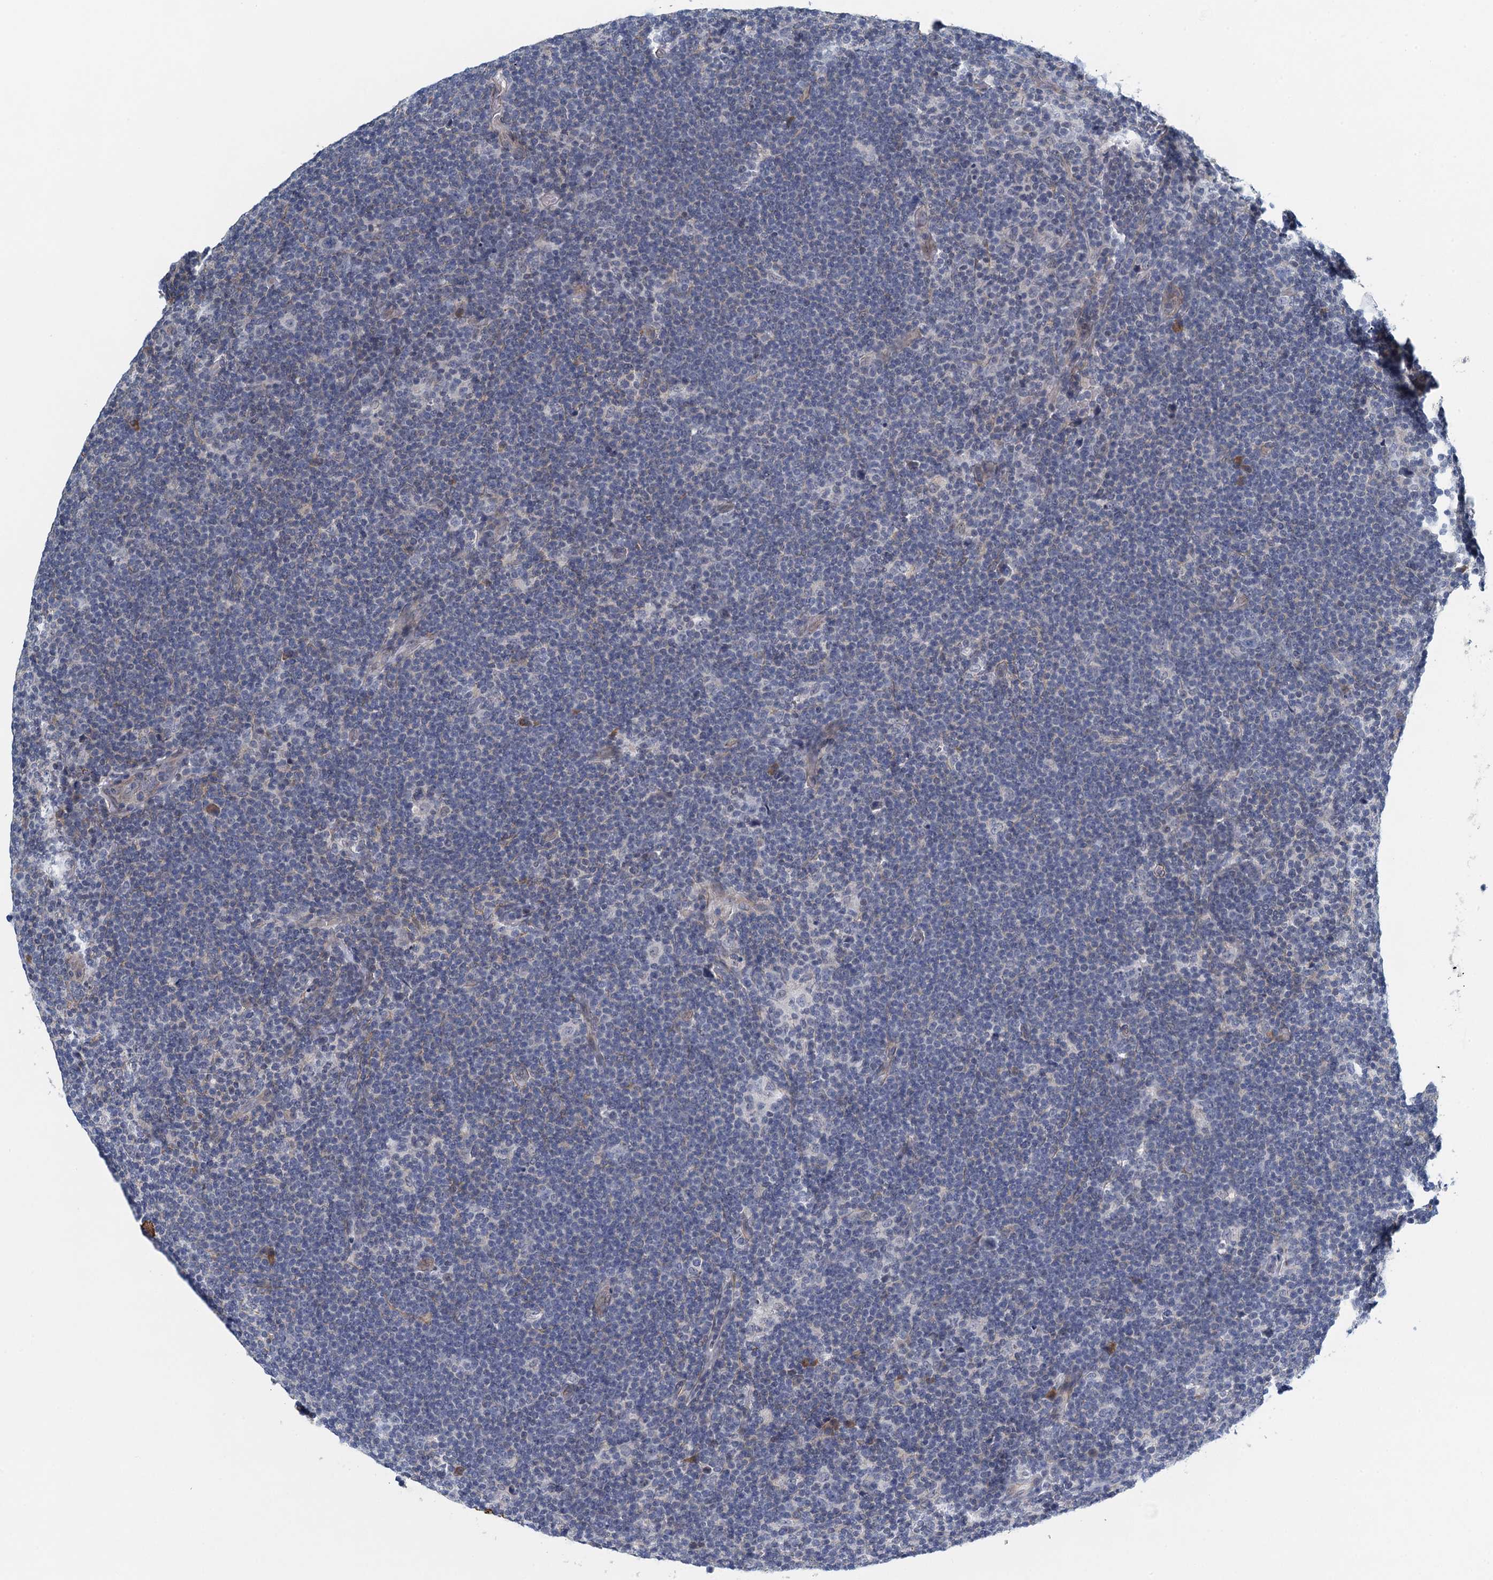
{"staining": {"intensity": "negative", "quantity": "none", "location": "none"}, "tissue": "lymphoma", "cell_type": "Tumor cells", "image_type": "cancer", "snomed": [{"axis": "morphology", "description": "Hodgkin's disease, NOS"}, {"axis": "topography", "description": "Lymph node"}], "caption": "Immunohistochemical staining of lymphoma reveals no significant positivity in tumor cells. (Brightfield microscopy of DAB immunohistochemistry at high magnification).", "gene": "ALG2", "patient": {"sex": "female", "age": 57}}